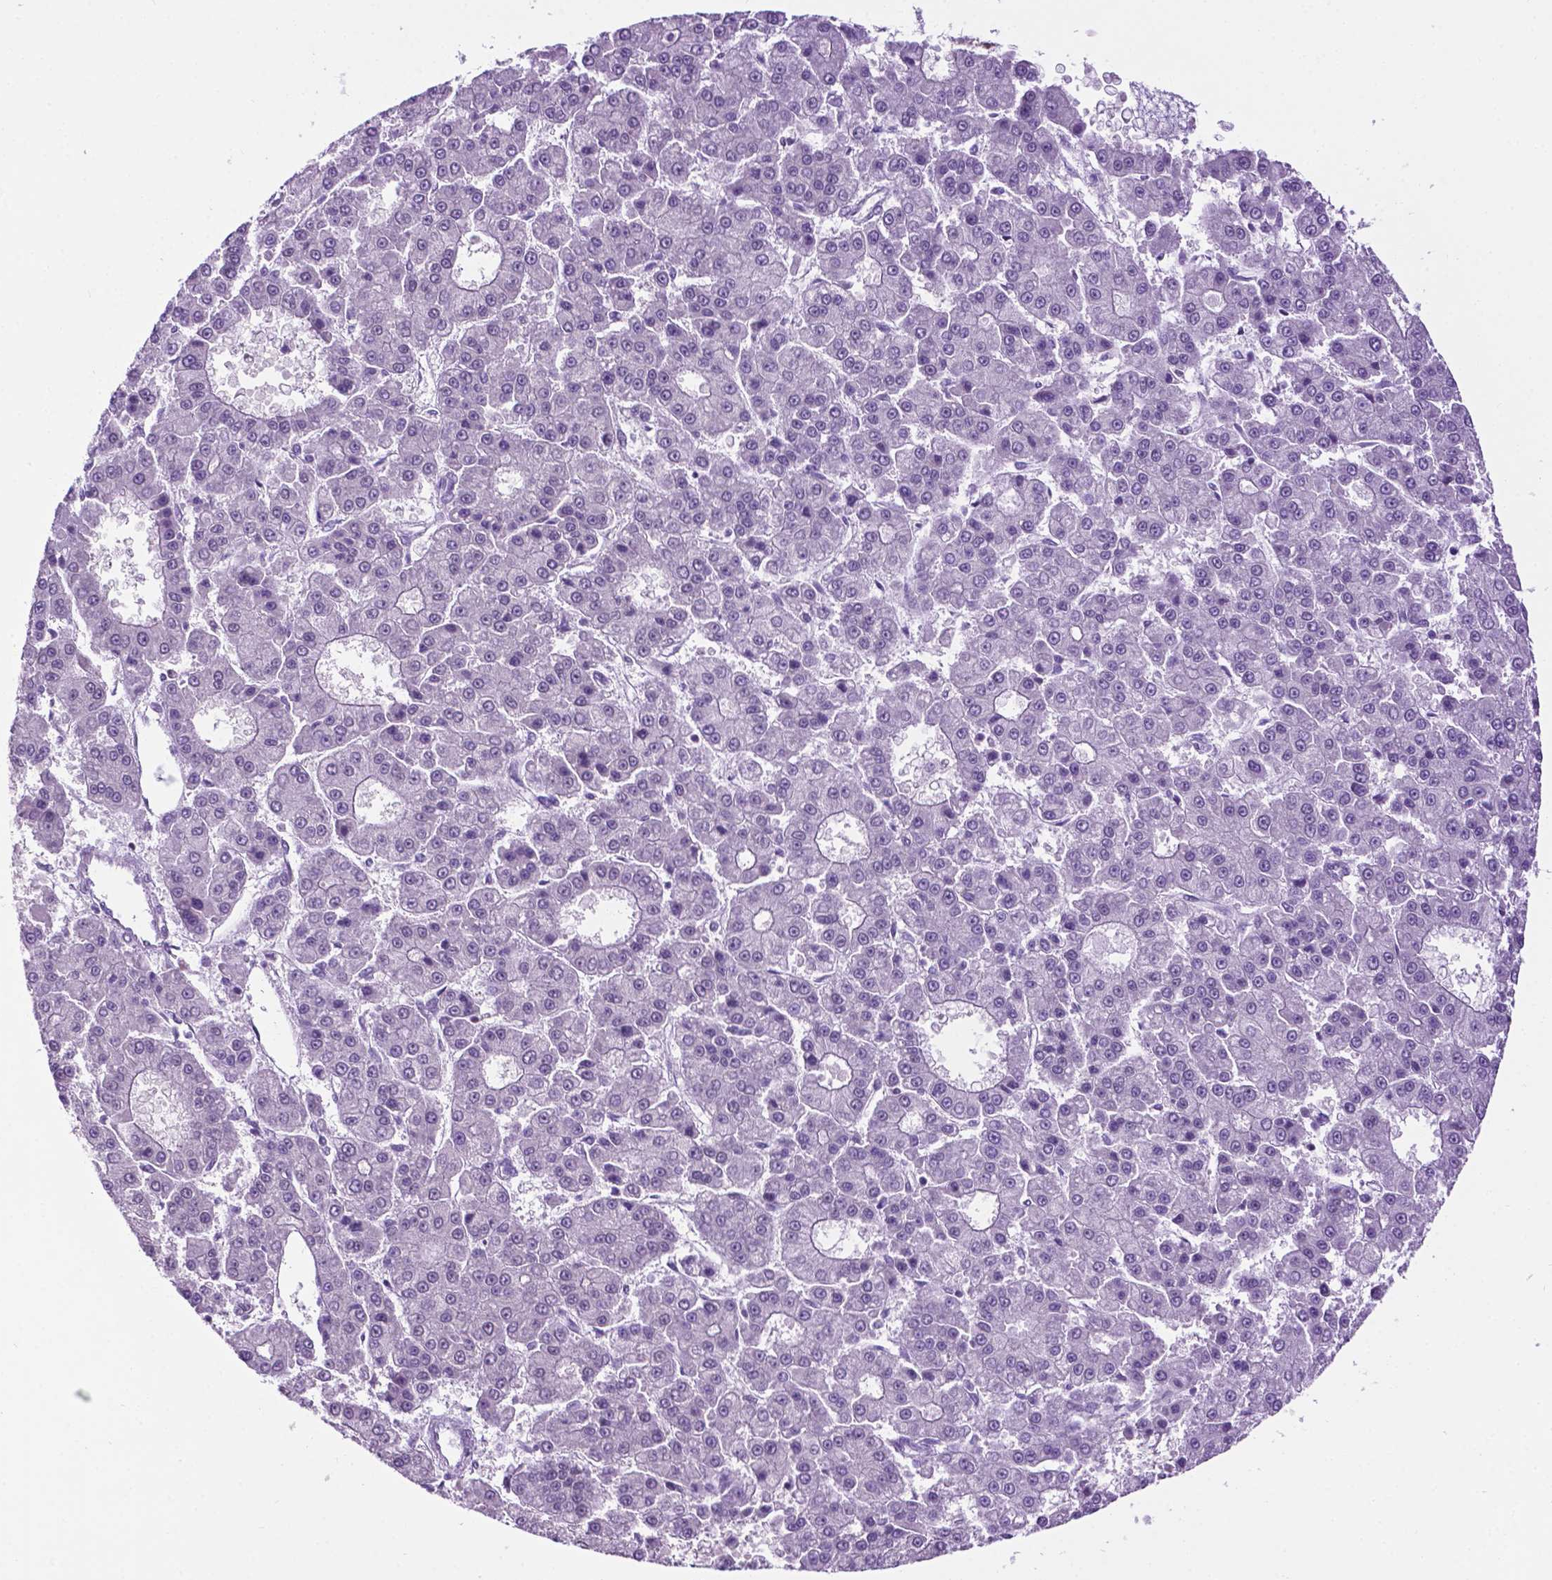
{"staining": {"intensity": "negative", "quantity": "none", "location": "none"}, "tissue": "liver cancer", "cell_type": "Tumor cells", "image_type": "cancer", "snomed": [{"axis": "morphology", "description": "Carcinoma, Hepatocellular, NOS"}, {"axis": "topography", "description": "Liver"}], "caption": "DAB (3,3'-diaminobenzidine) immunohistochemical staining of liver cancer (hepatocellular carcinoma) reveals no significant positivity in tumor cells.", "gene": "COL23A1", "patient": {"sex": "male", "age": 70}}